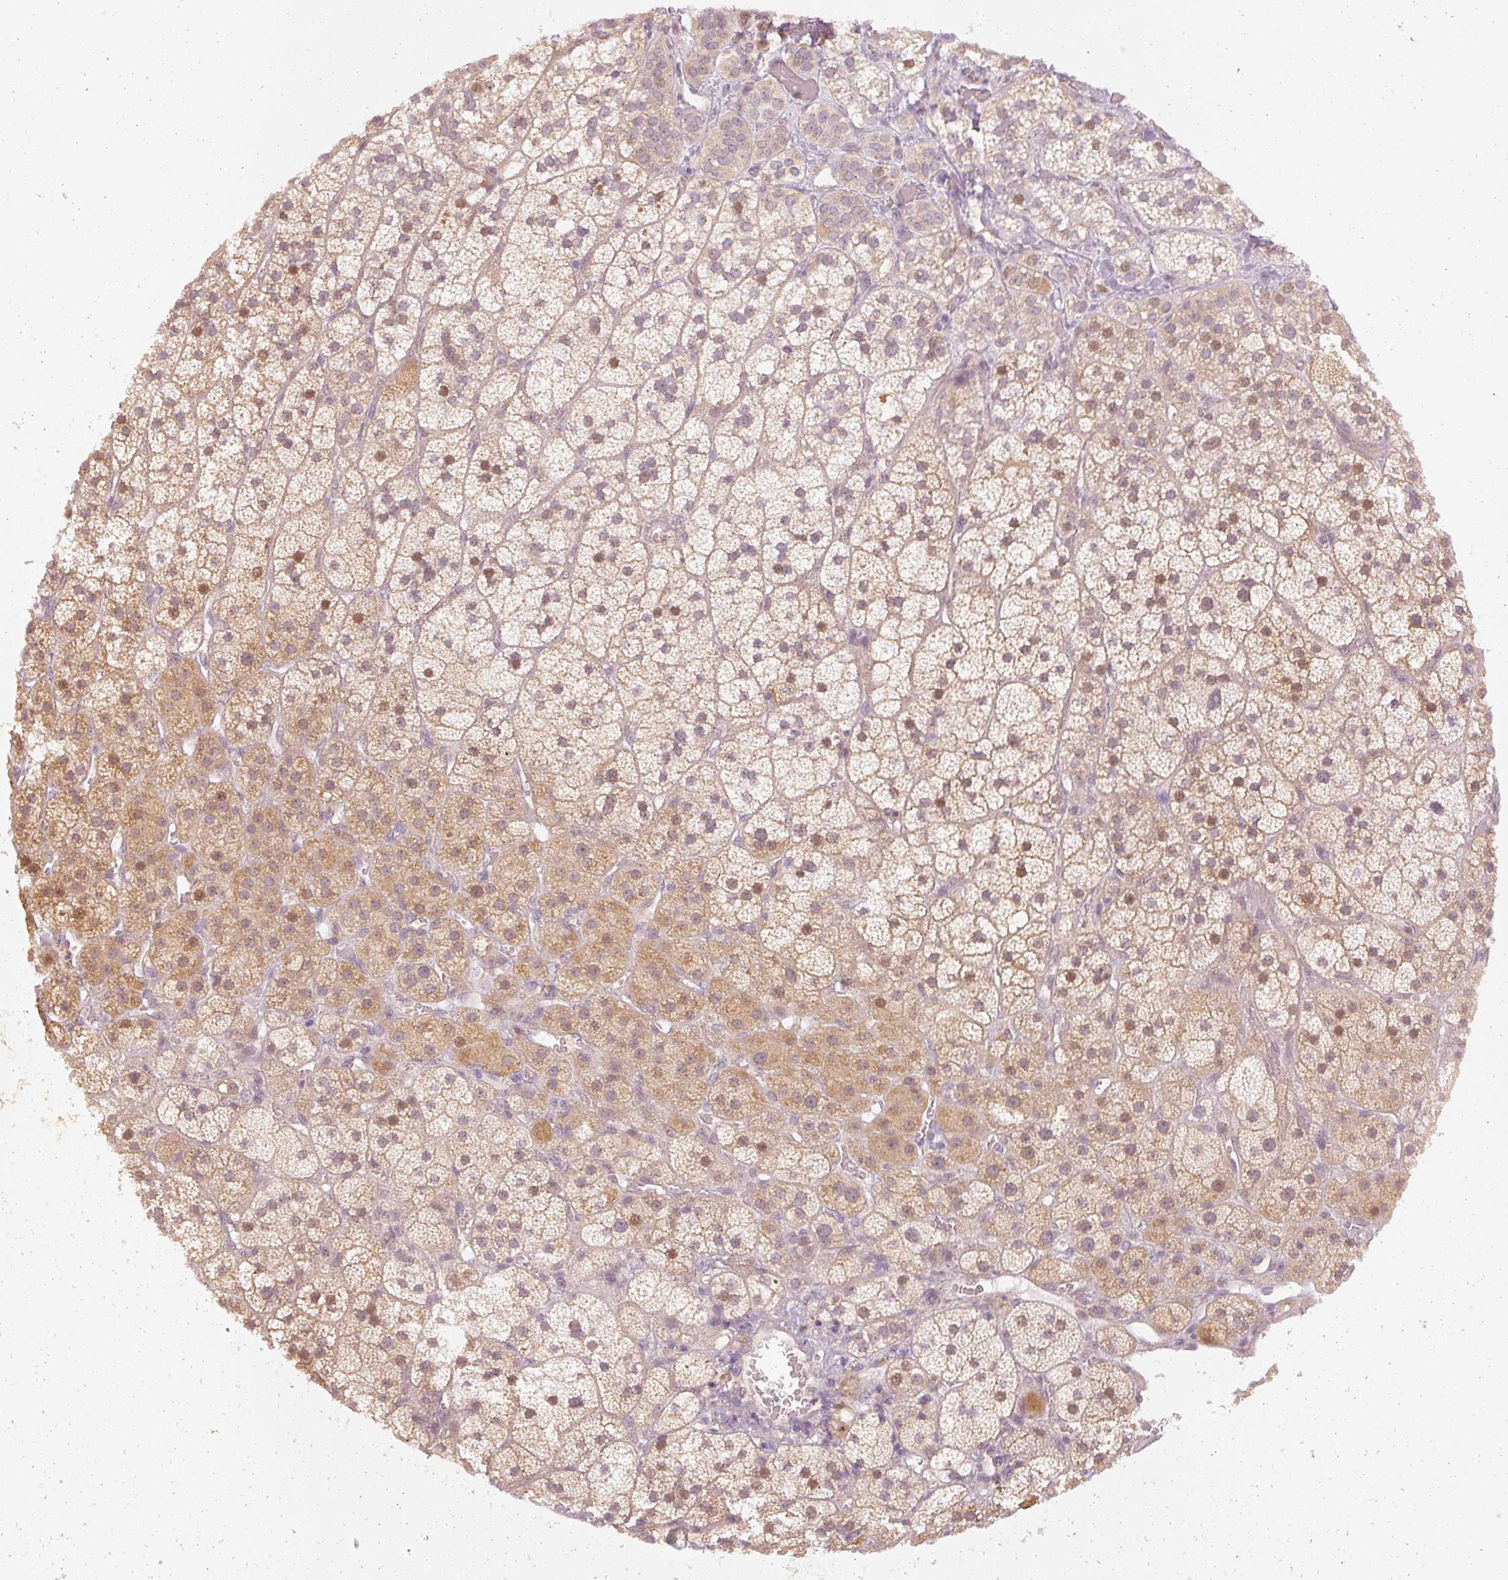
{"staining": {"intensity": "moderate", "quantity": "25%-75%", "location": "cytoplasmic/membranous,nuclear"}, "tissue": "adrenal gland", "cell_type": "Glandular cells", "image_type": "normal", "snomed": [{"axis": "morphology", "description": "Normal tissue, NOS"}, {"axis": "topography", "description": "Adrenal gland"}], "caption": "An IHC image of benign tissue is shown. Protein staining in brown shows moderate cytoplasmic/membranous,nuclear positivity in adrenal gland within glandular cells.", "gene": "DAPP1", "patient": {"sex": "male", "age": 57}}